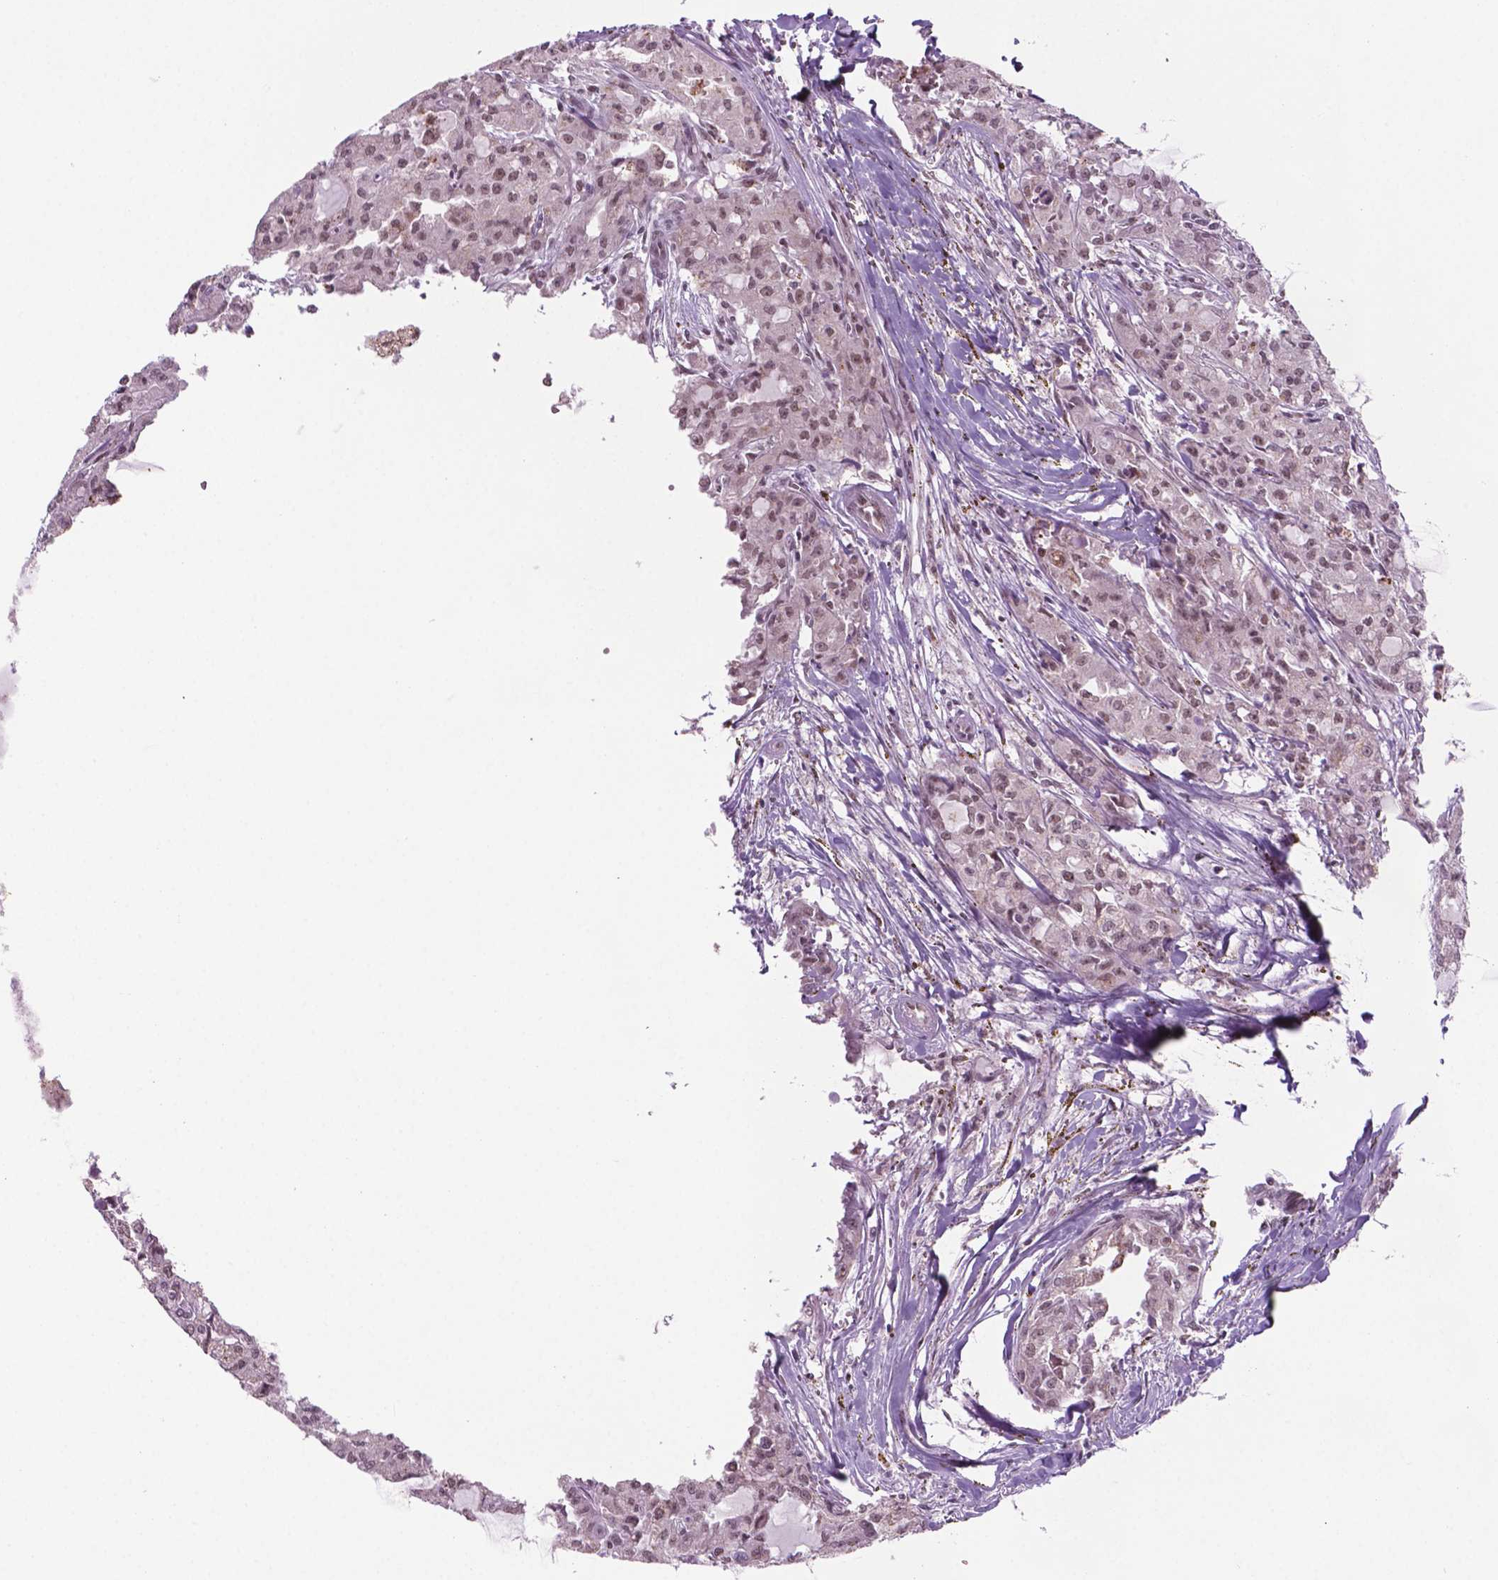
{"staining": {"intensity": "weak", "quantity": ">75%", "location": "nuclear"}, "tissue": "head and neck cancer", "cell_type": "Tumor cells", "image_type": "cancer", "snomed": [{"axis": "morphology", "description": "Adenocarcinoma, NOS"}, {"axis": "topography", "description": "Head-Neck"}], "caption": "DAB immunohistochemical staining of adenocarcinoma (head and neck) displays weak nuclear protein positivity in about >75% of tumor cells.", "gene": "PHAX", "patient": {"sex": "male", "age": 64}}